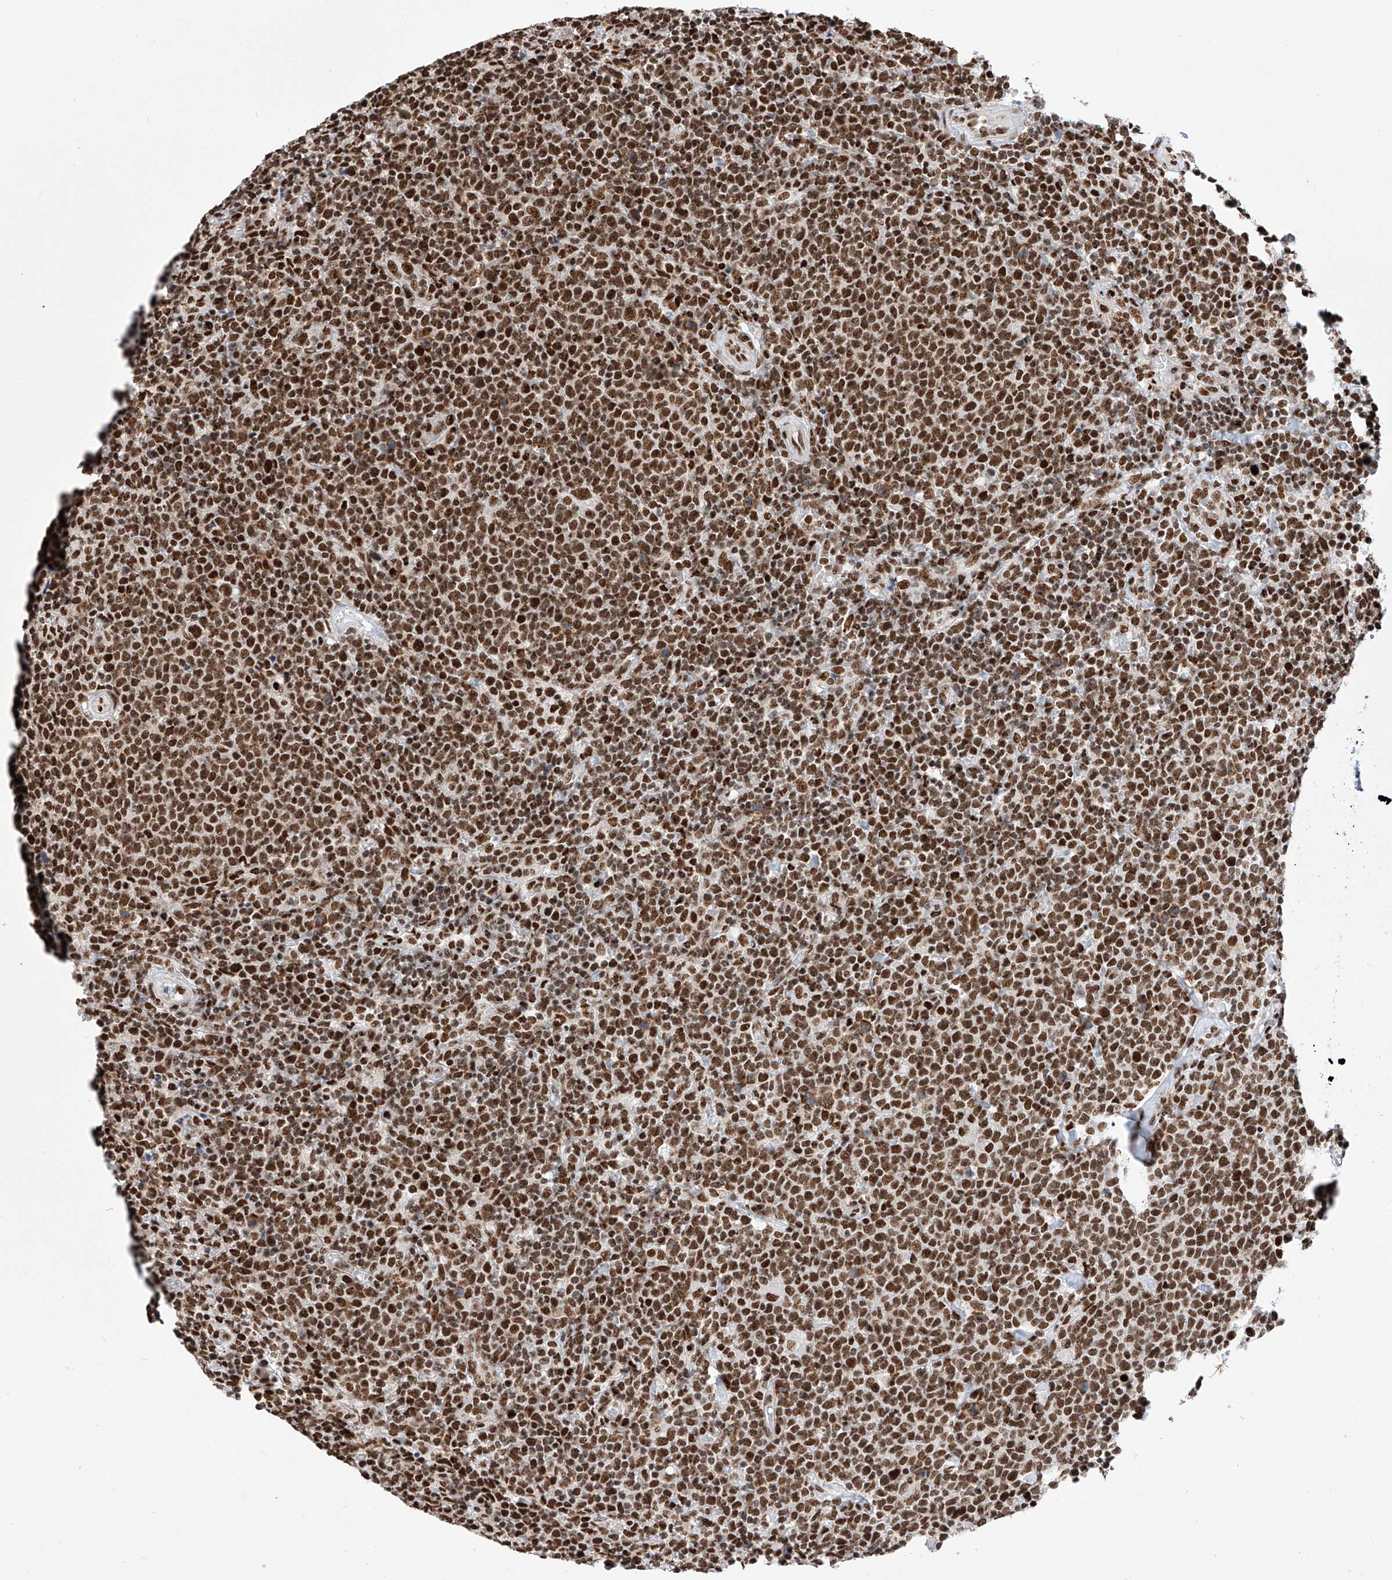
{"staining": {"intensity": "strong", "quantity": ">75%", "location": "nuclear"}, "tissue": "lymphoma", "cell_type": "Tumor cells", "image_type": "cancer", "snomed": [{"axis": "morphology", "description": "Malignant lymphoma, non-Hodgkin's type, High grade"}, {"axis": "topography", "description": "Lymph node"}], "caption": "Immunohistochemical staining of human malignant lymphoma, non-Hodgkin's type (high-grade) reveals high levels of strong nuclear staining in approximately >75% of tumor cells.", "gene": "SRSF6", "patient": {"sex": "male", "age": 61}}